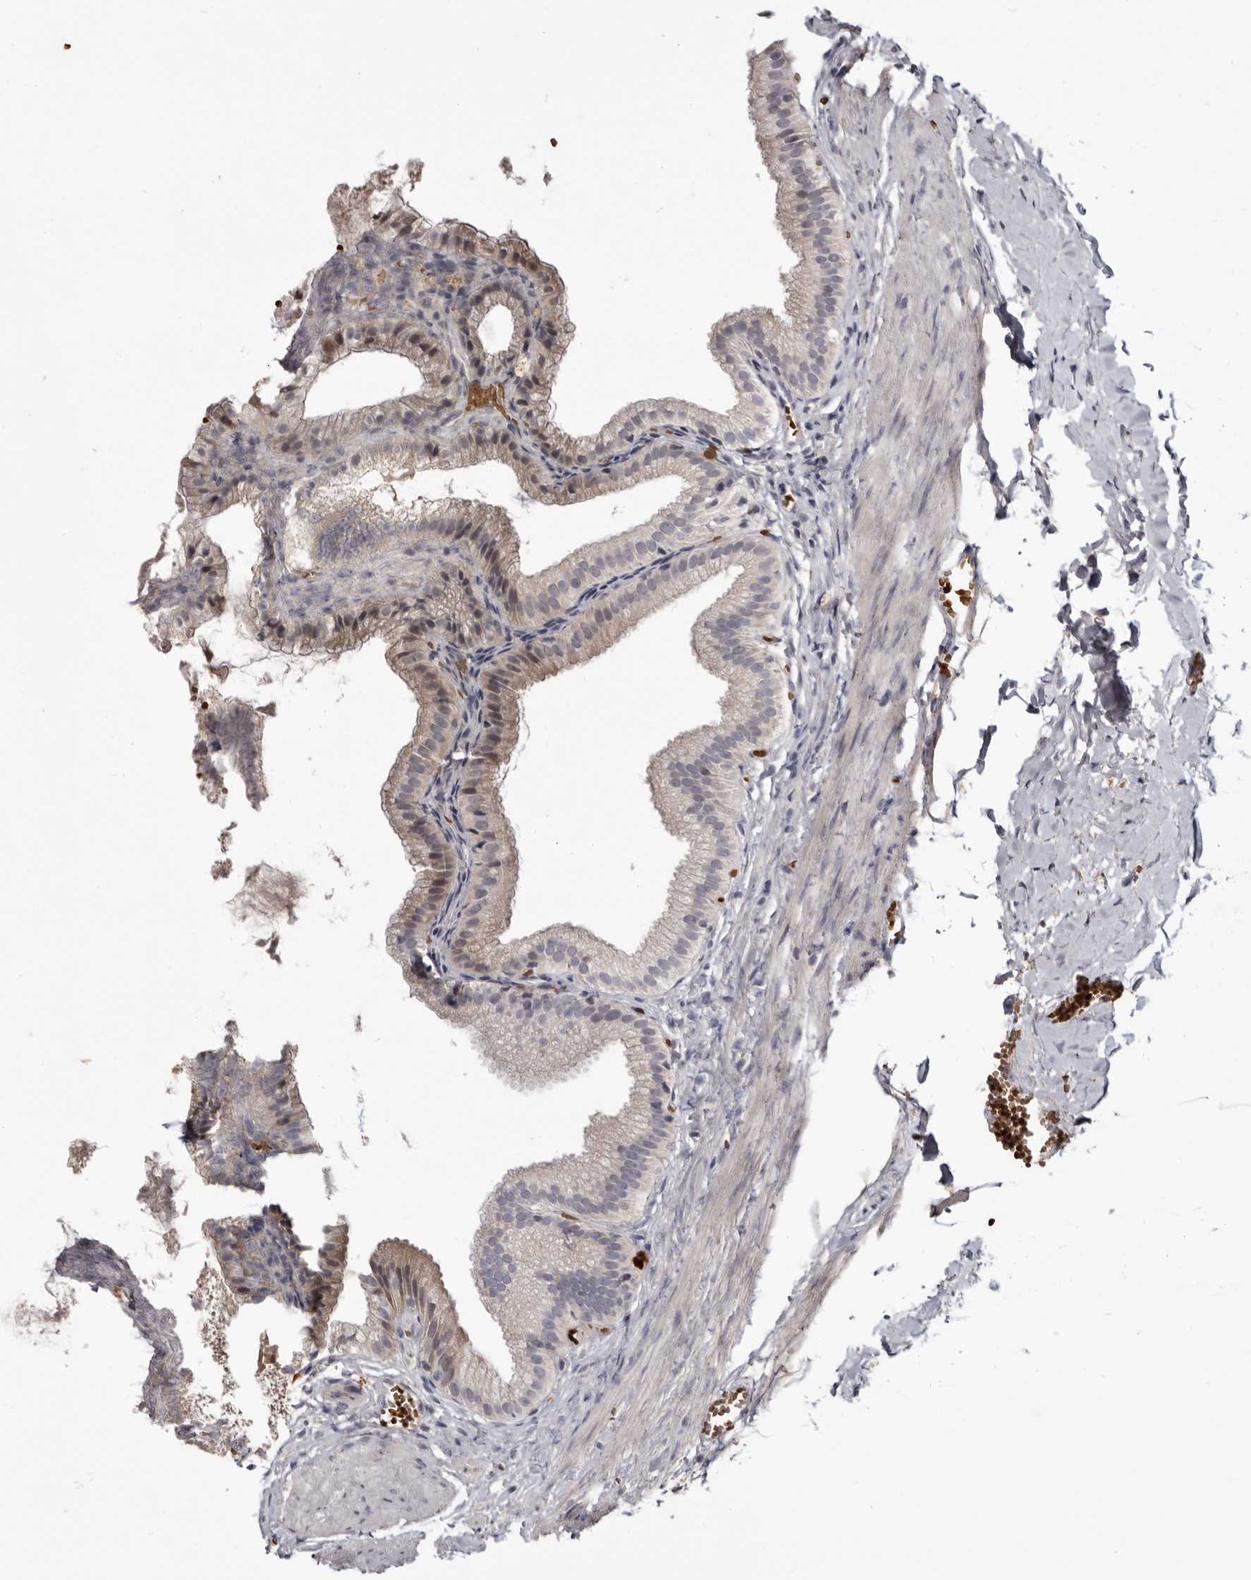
{"staining": {"intensity": "weak", "quantity": "<25%", "location": "cytoplasmic/membranous"}, "tissue": "gallbladder", "cell_type": "Glandular cells", "image_type": "normal", "snomed": [{"axis": "morphology", "description": "Normal tissue, NOS"}, {"axis": "topography", "description": "Gallbladder"}], "caption": "IHC histopathology image of unremarkable gallbladder: human gallbladder stained with DAB demonstrates no significant protein staining in glandular cells.", "gene": "NENF", "patient": {"sex": "male", "age": 38}}